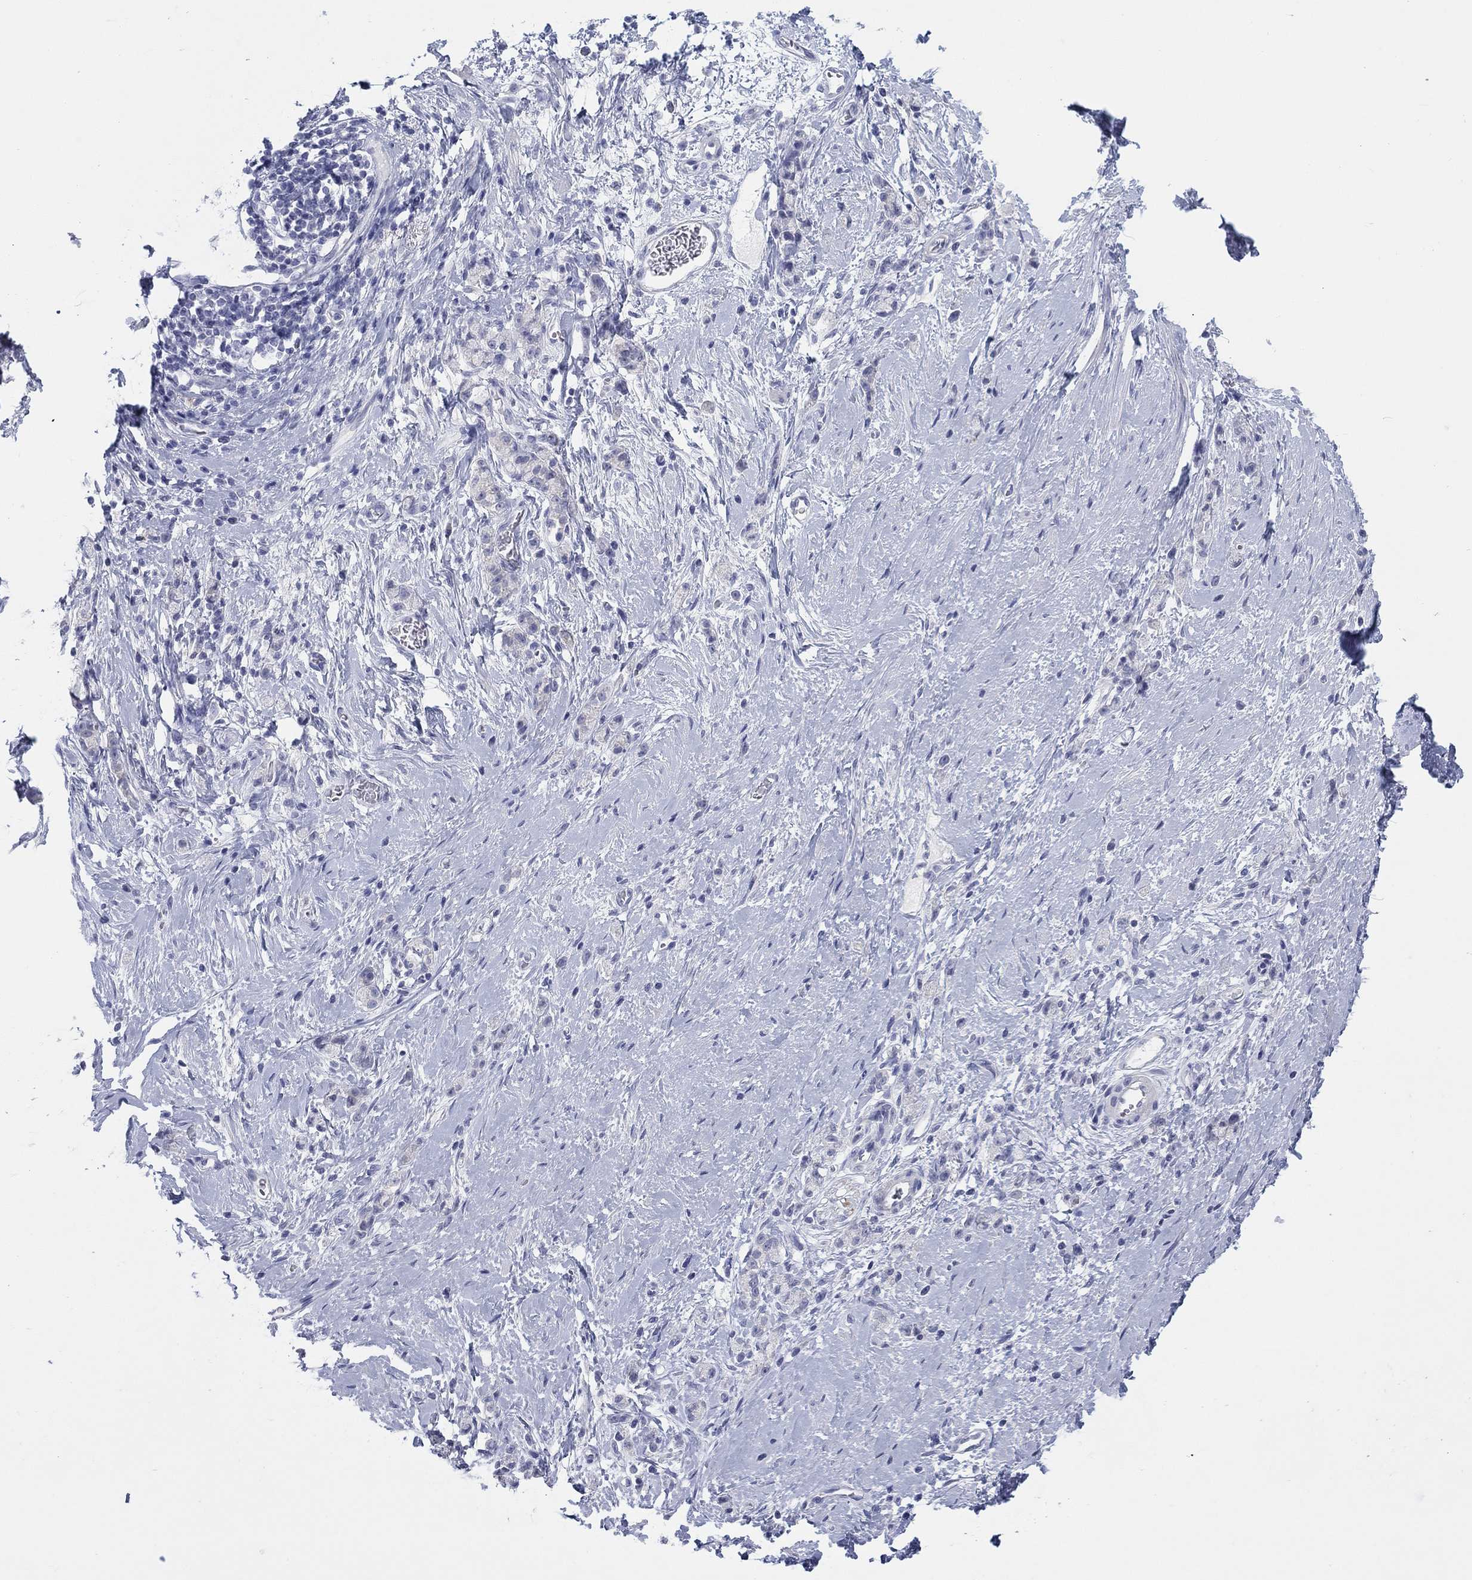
{"staining": {"intensity": "negative", "quantity": "none", "location": "none"}, "tissue": "stomach cancer", "cell_type": "Tumor cells", "image_type": "cancer", "snomed": [{"axis": "morphology", "description": "Adenocarcinoma, NOS"}, {"axis": "topography", "description": "Stomach"}], "caption": "Immunohistochemistry photomicrograph of neoplastic tissue: adenocarcinoma (stomach) stained with DAB reveals no significant protein staining in tumor cells. (Immunohistochemistry (ihc), brightfield microscopy, high magnification).", "gene": "CPNE6", "patient": {"sex": "male", "age": 58}}